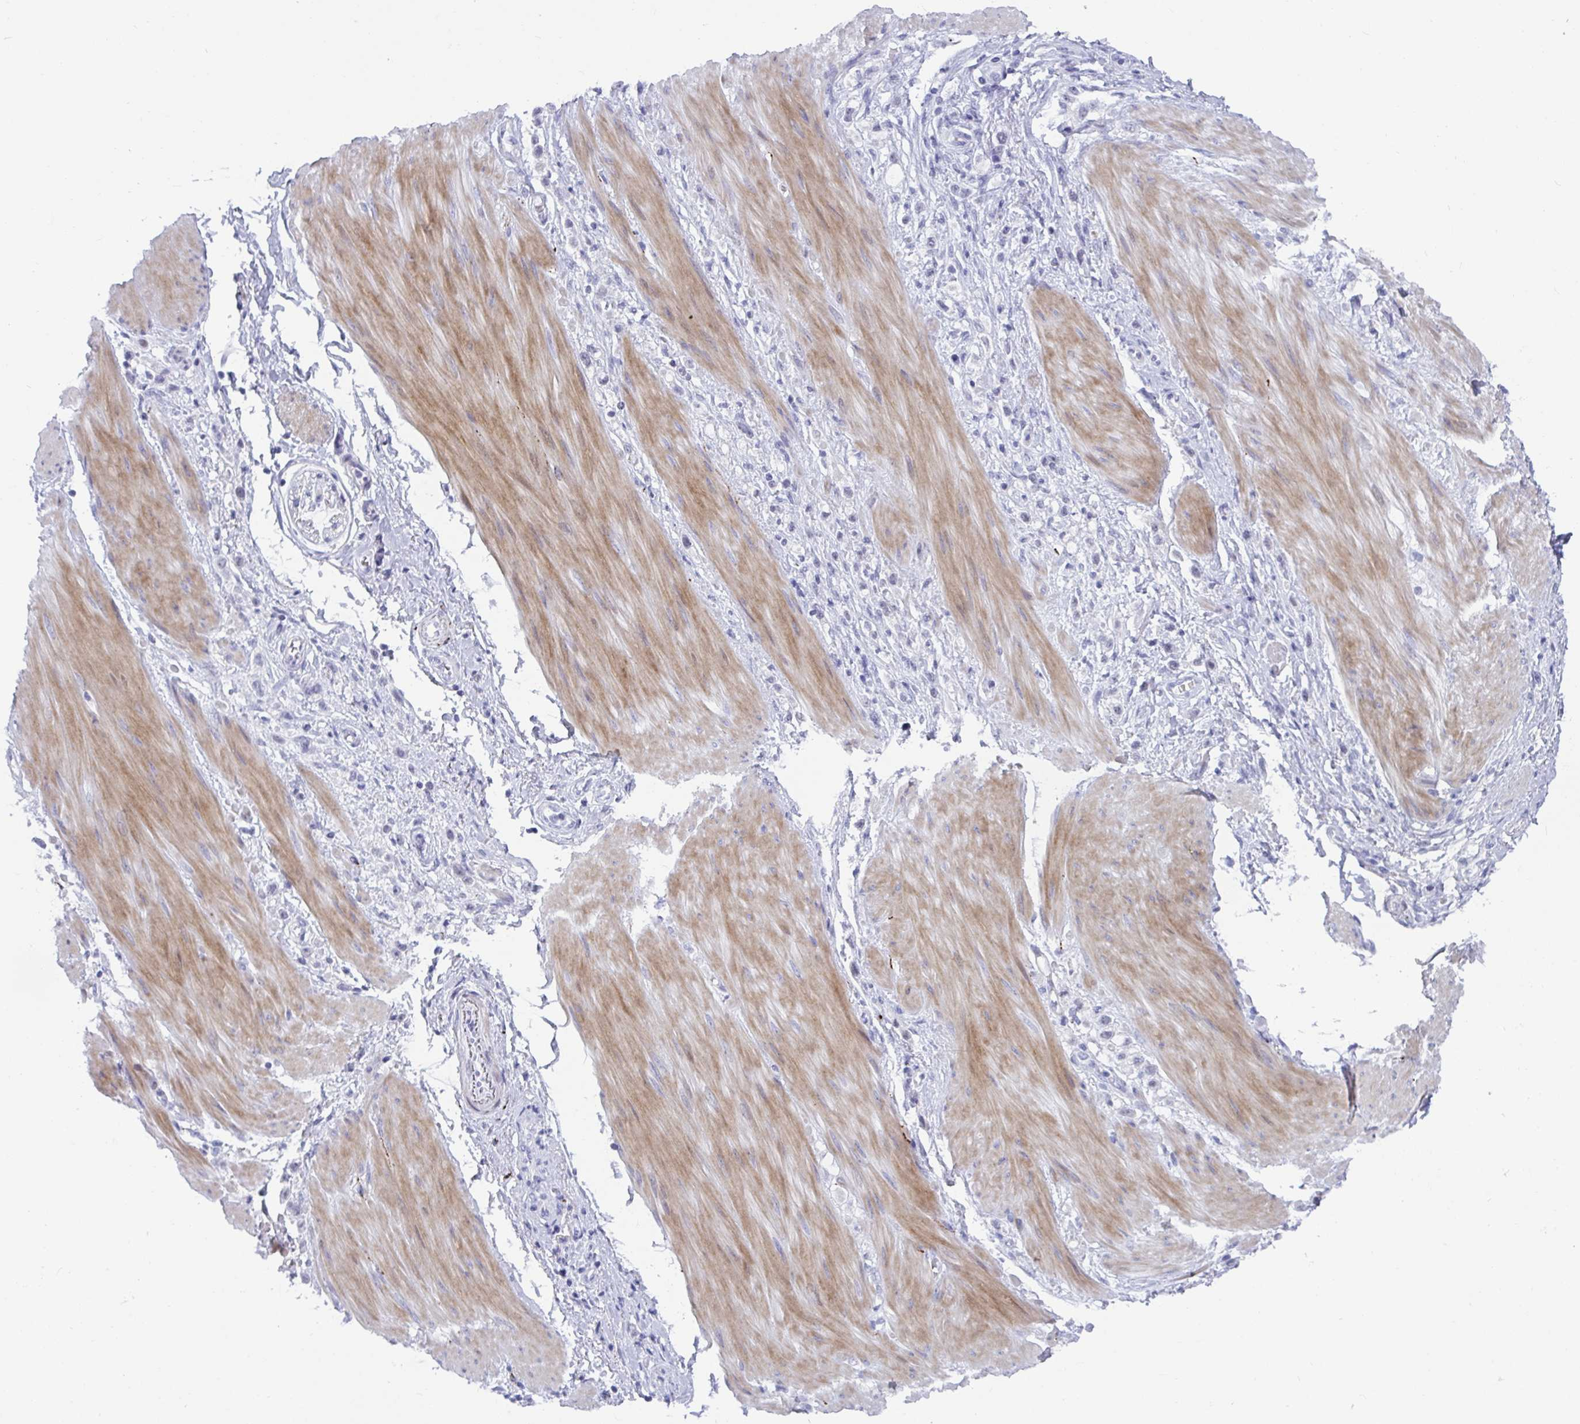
{"staining": {"intensity": "negative", "quantity": "none", "location": "none"}, "tissue": "stomach cancer", "cell_type": "Tumor cells", "image_type": "cancer", "snomed": [{"axis": "morphology", "description": "Adenocarcinoma, NOS"}, {"axis": "topography", "description": "Stomach"}], "caption": "Immunohistochemistry (IHC) of stomach cancer displays no positivity in tumor cells.", "gene": "NPY", "patient": {"sex": "female", "age": 65}}